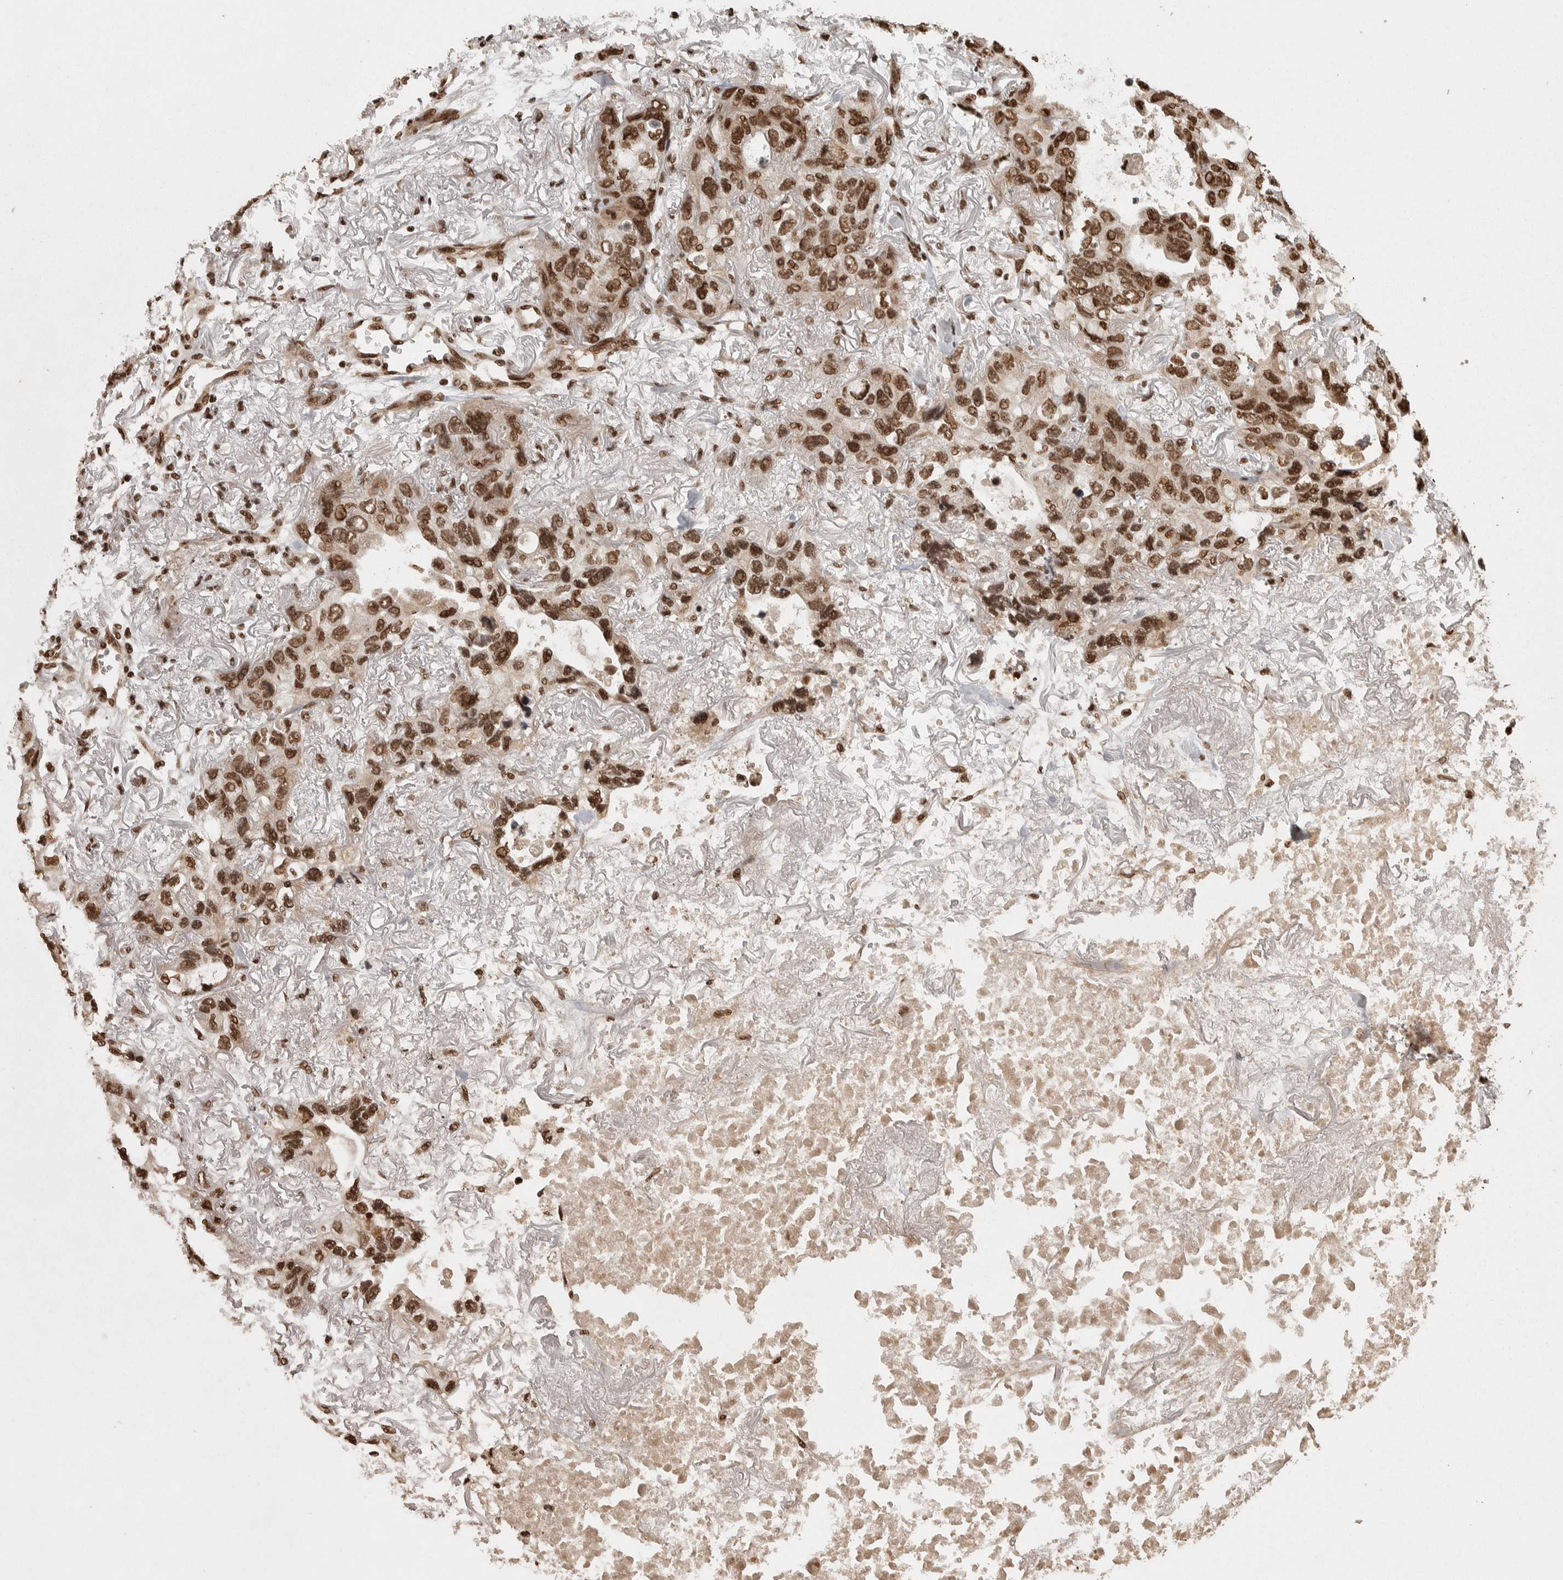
{"staining": {"intensity": "strong", "quantity": ">75%", "location": "nuclear"}, "tissue": "lung cancer", "cell_type": "Tumor cells", "image_type": "cancer", "snomed": [{"axis": "morphology", "description": "Squamous cell carcinoma, NOS"}, {"axis": "topography", "description": "Lung"}], "caption": "Protein analysis of lung cancer tissue exhibits strong nuclear expression in approximately >75% of tumor cells. The staining is performed using DAB (3,3'-diaminobenzidine) brown chromogen to label protein expression. The nuclei are counter-stained blue using hematoxylin.", "gene": "ZFHX4", "patient": {"sex": "female", "age": 73}}